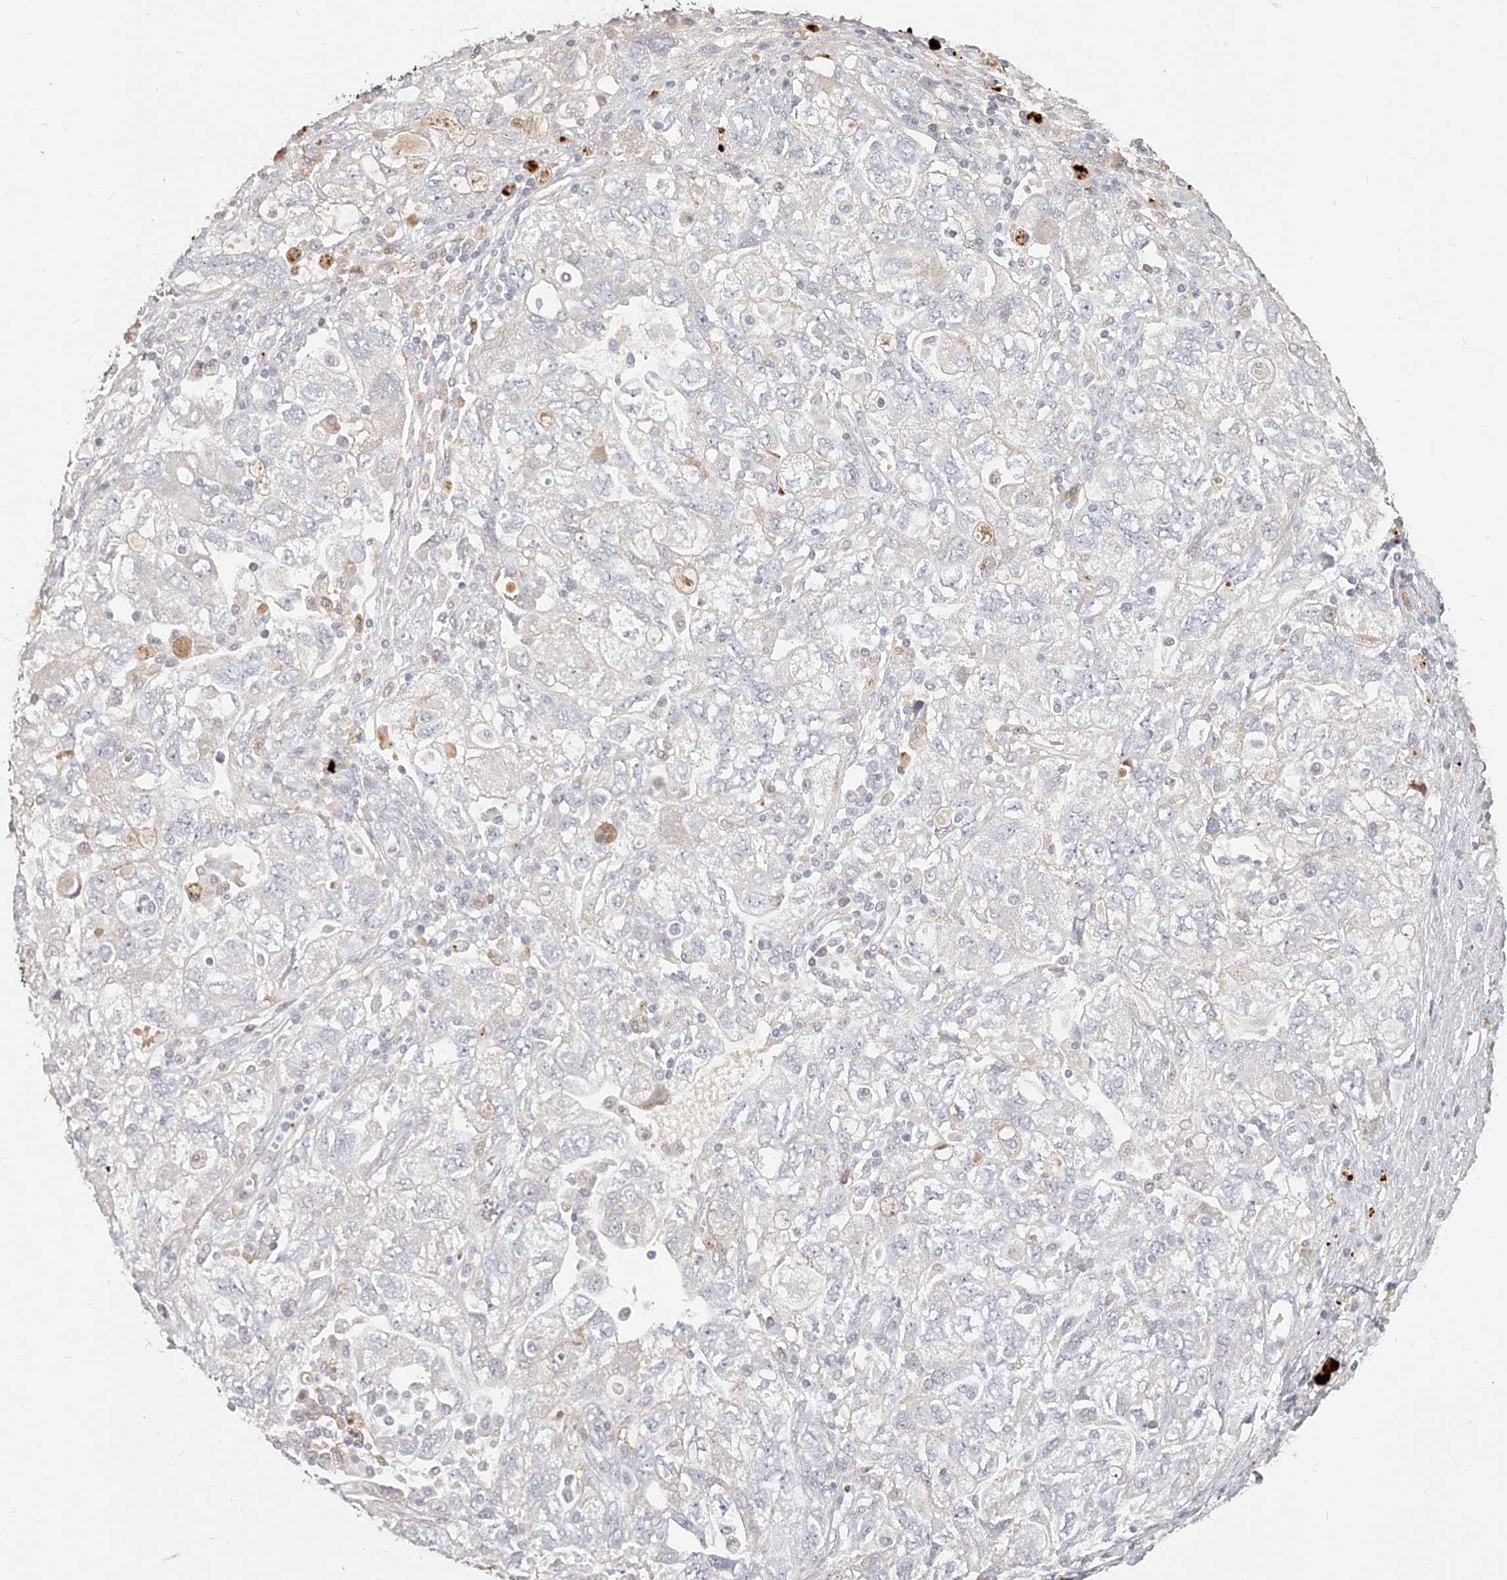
{"staining": {"intensity": "negative", "quantity": "none", "location": "none"}, "tissue": "ovarian cancer", "cell_type": "Tumor cells", "image_type": "cancer", "snomed": [{"axis": "morphology", "description": "Carcinoma, NOS"}, {"axis": "morphology", "description": "Cystadenocarcinoma, serous, NOS"}, {"axis": "topography", "description": "Ovary"}], "caption": "Protein analysis of ovarian cancer demonstrates no significant positivity in tumor cells.", "gene": "ITGB3", "patient": {"sex": "female", "age": 69}}